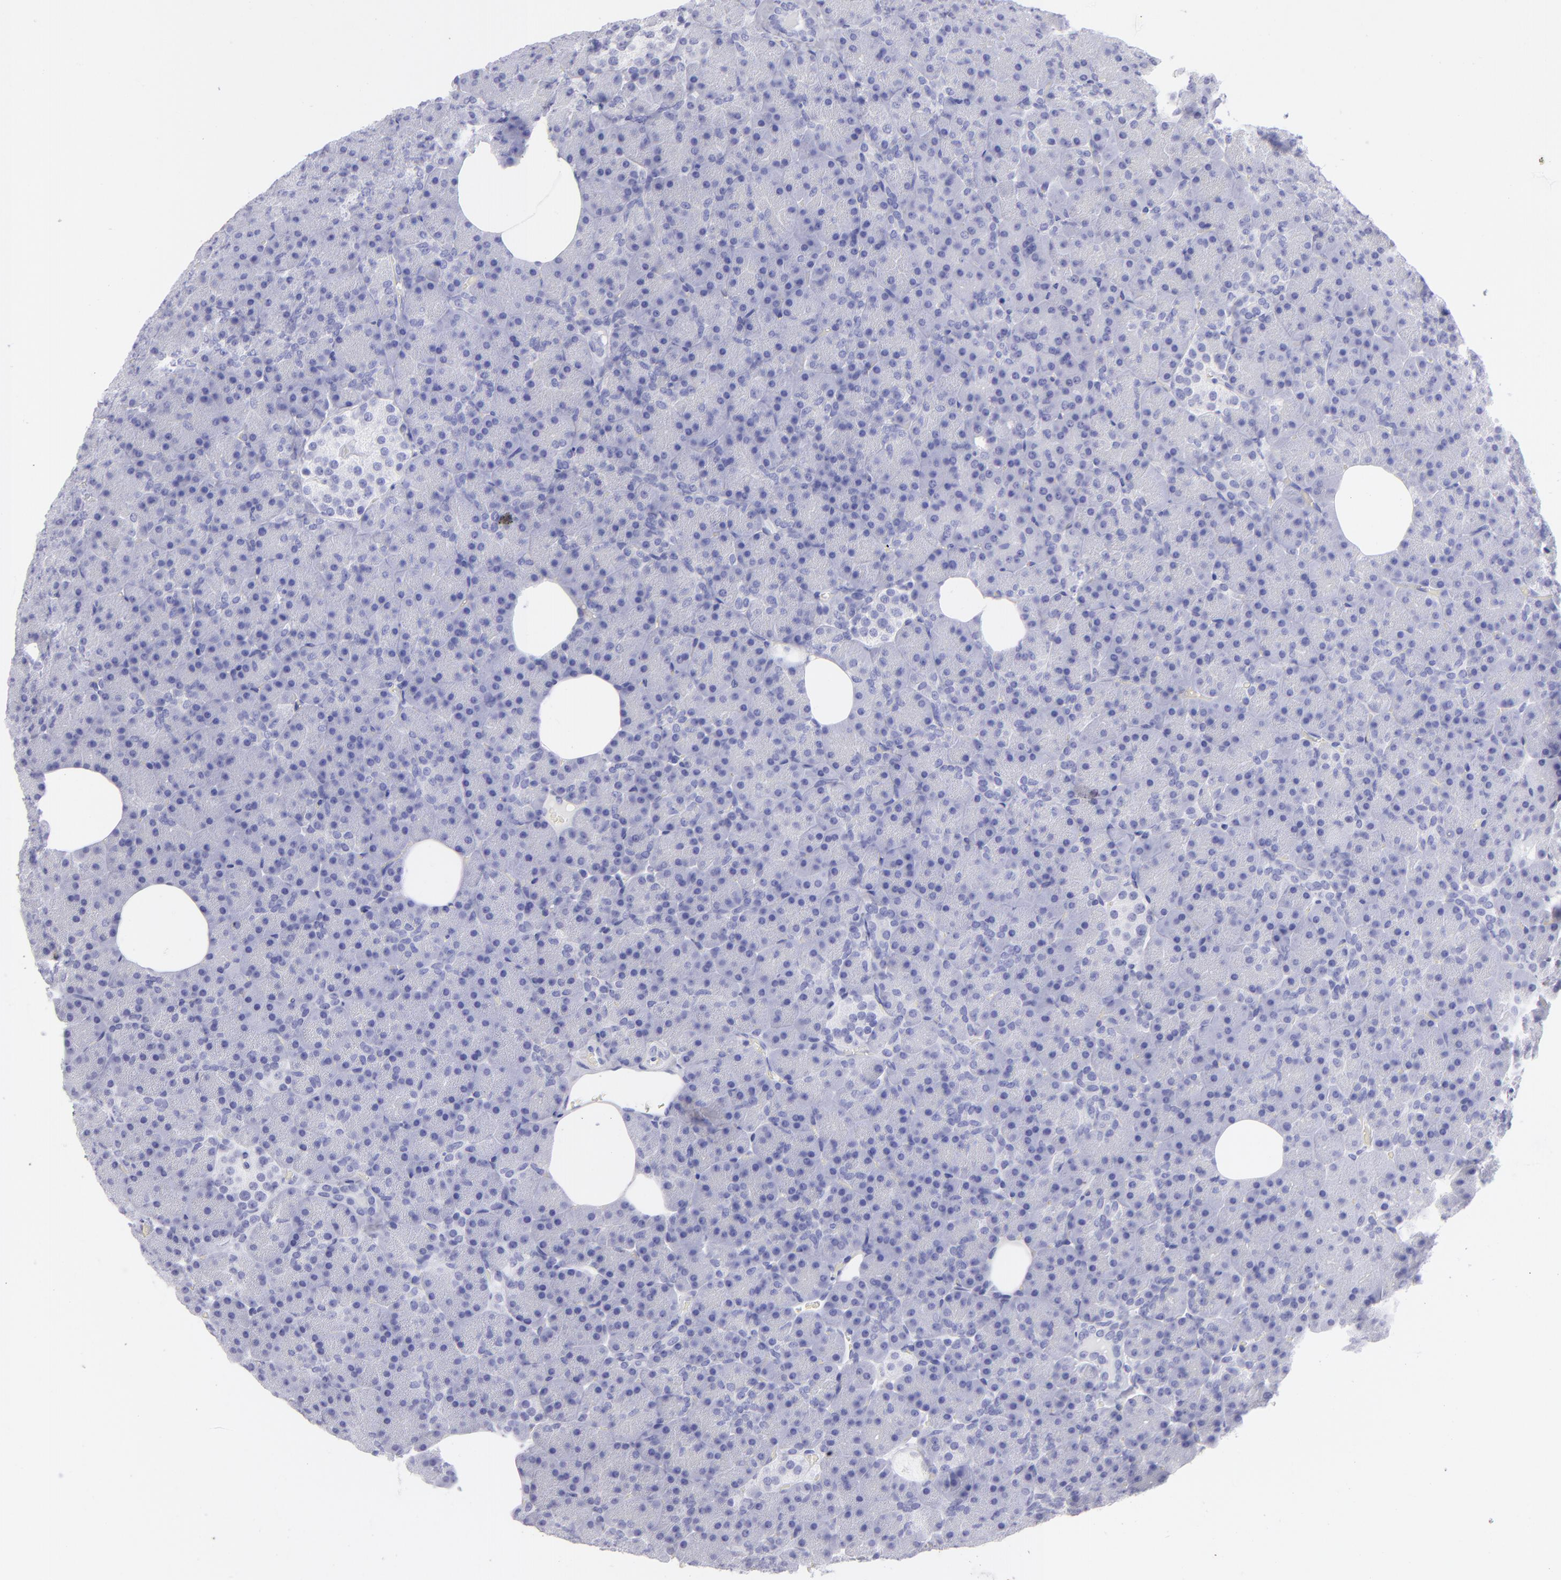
{"staining": {"intensity": "negative", "quantity": "none", "location": "none"}, "tissue": "pancreas", "cell_type": "Exocrine glandular cells", "image_type": "normal", "snomed": [{"axis": "morphology", "description": "Normal tissue, NOS"}, {"axis": "topography", "description": "Pancreas"}], "caption": "Protein analysis of normal pancreas demonstrates no significant positivity in exocrine glandular cells.", "gene": "SLC1A2", "patient": {"sex": "female", "age": 35}}